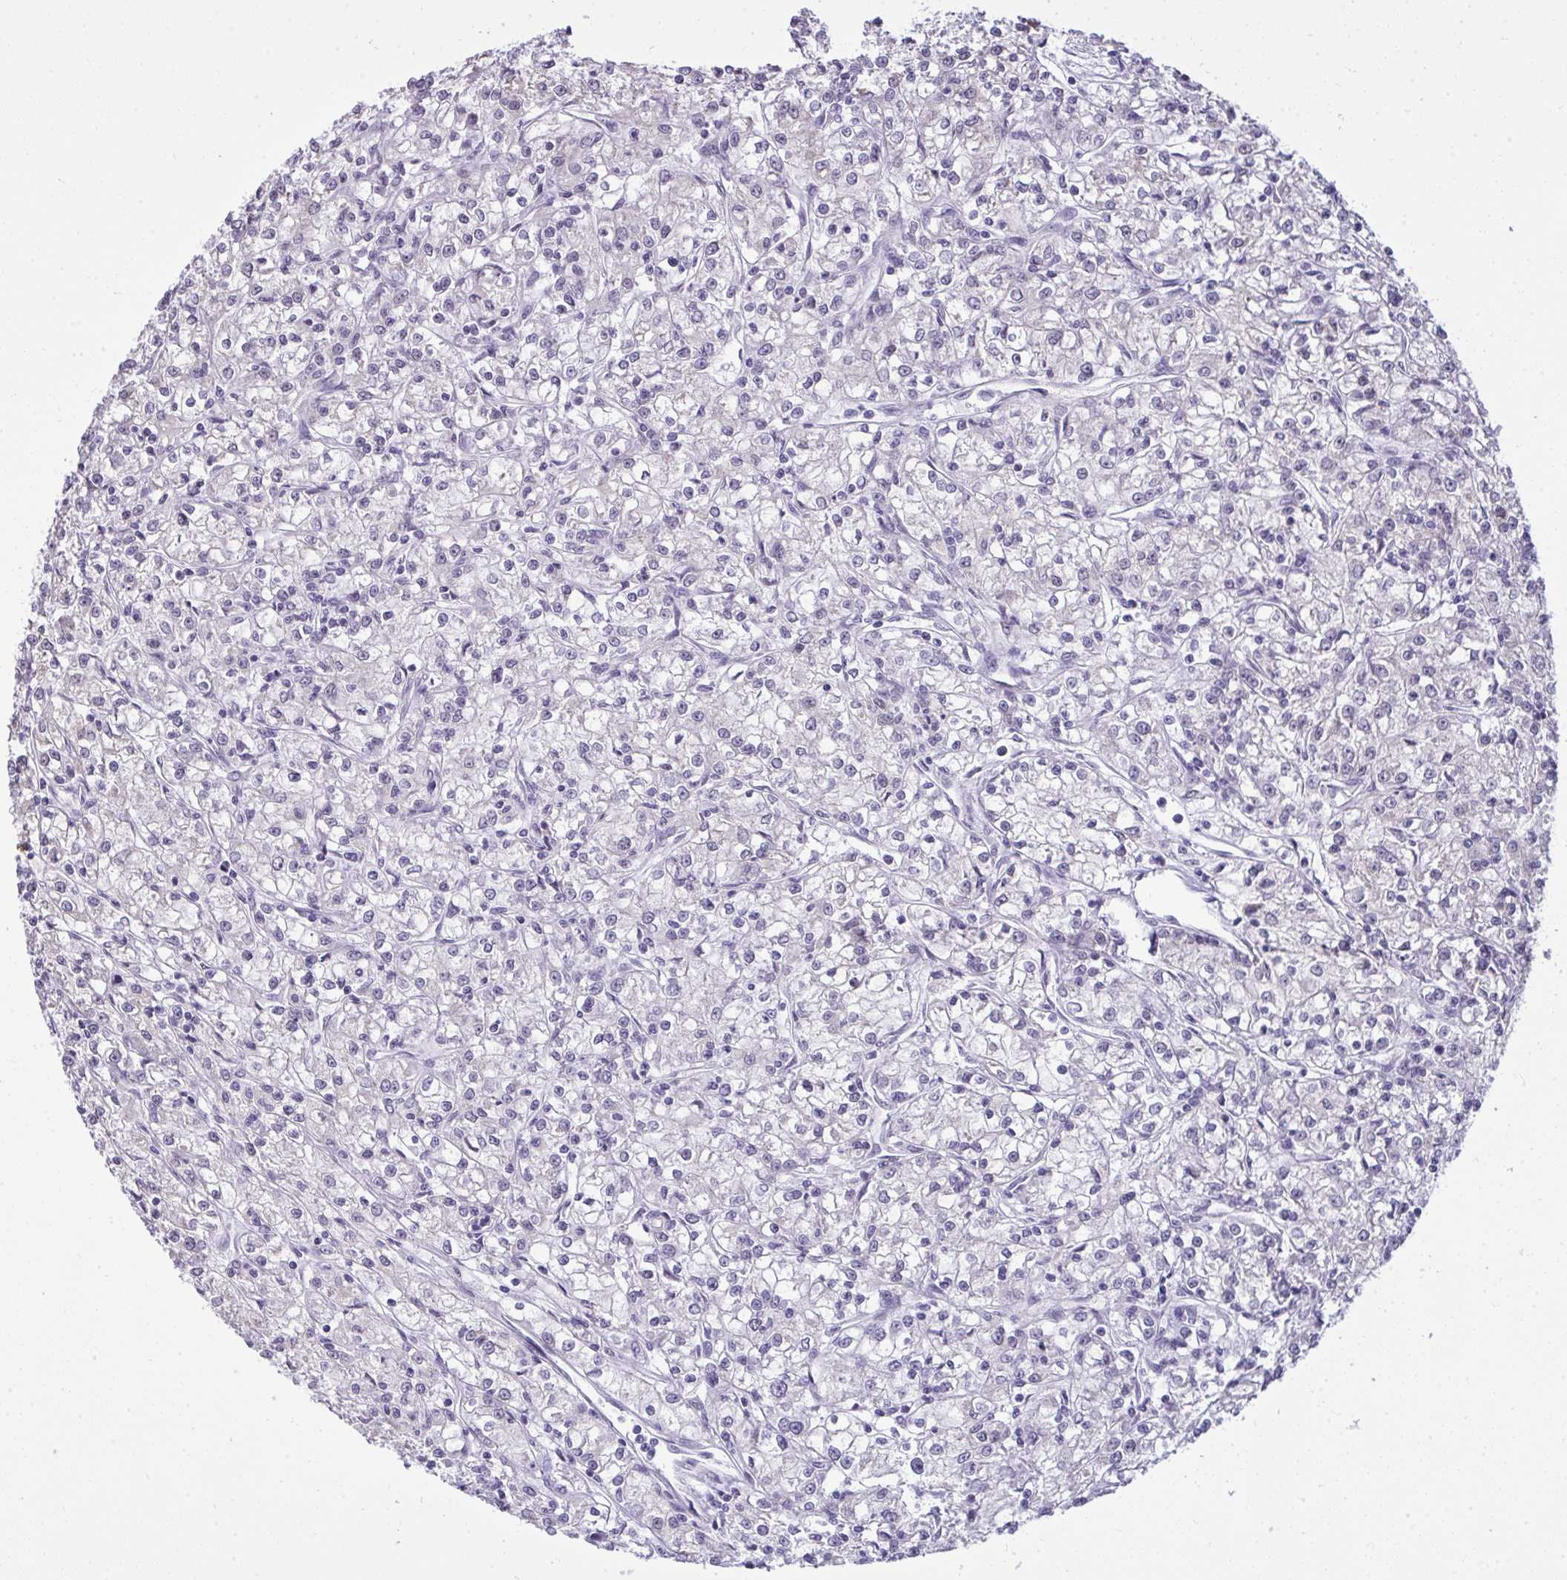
{"staining": {"intensity": "negative", "quantity": "none", "location": "none"}, "tissue": "renal cancer", "cell_type": "Tumor cells", "image_type": "cancer", "snomed": [{"axis": "morphology", "description": "Adenocarcinoma, NOS"}, {"axis": "topography", "description": "Kidney"}], "caption": "The immunohistochemistry photomicrograph has no significant positivity in tumor cells of renal adenocarcinoma tissue.", "gene": "NPPA", "patient": {"sex": "female", "age": 59}}